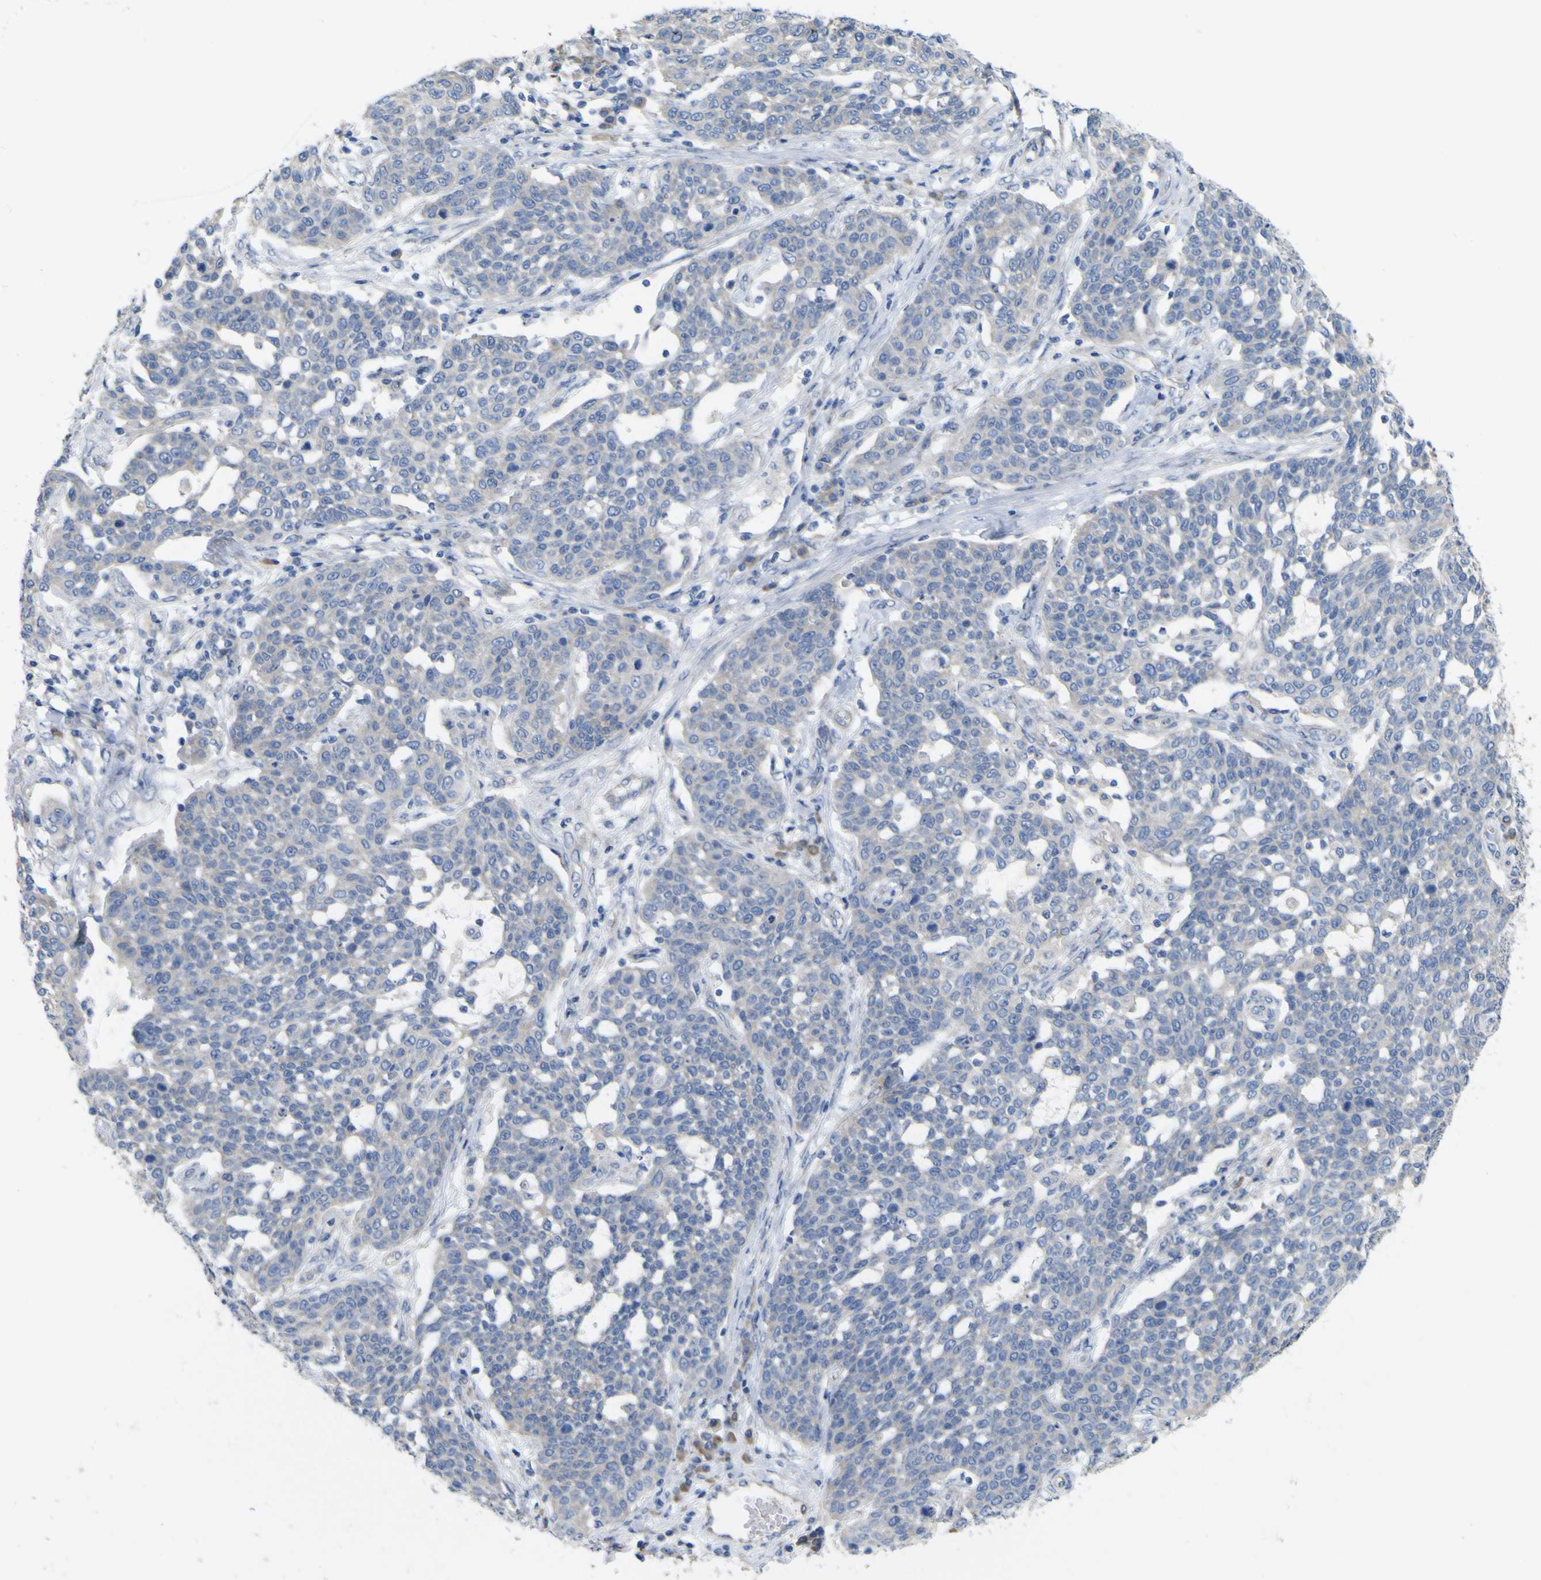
{"staining": {"intensity": "negative", "quantity": "none", "location": "none"}, "tissue": "cervical cancer", "cell_type": "Tumor cells", "image_type": "cancer", "snomed": [{"axis": "morphology", "description": "Squamous cell carcinoma, NOS"}, {"axis": "topography", "description": "Cervix"}], "caption": "Immunohistochemistry (IHC) of squamous cell carcinoma (cervical) shows no staining in tumor cells.", "gene": "MYEOV", "patient": {"sex": "female", "age": 34}}